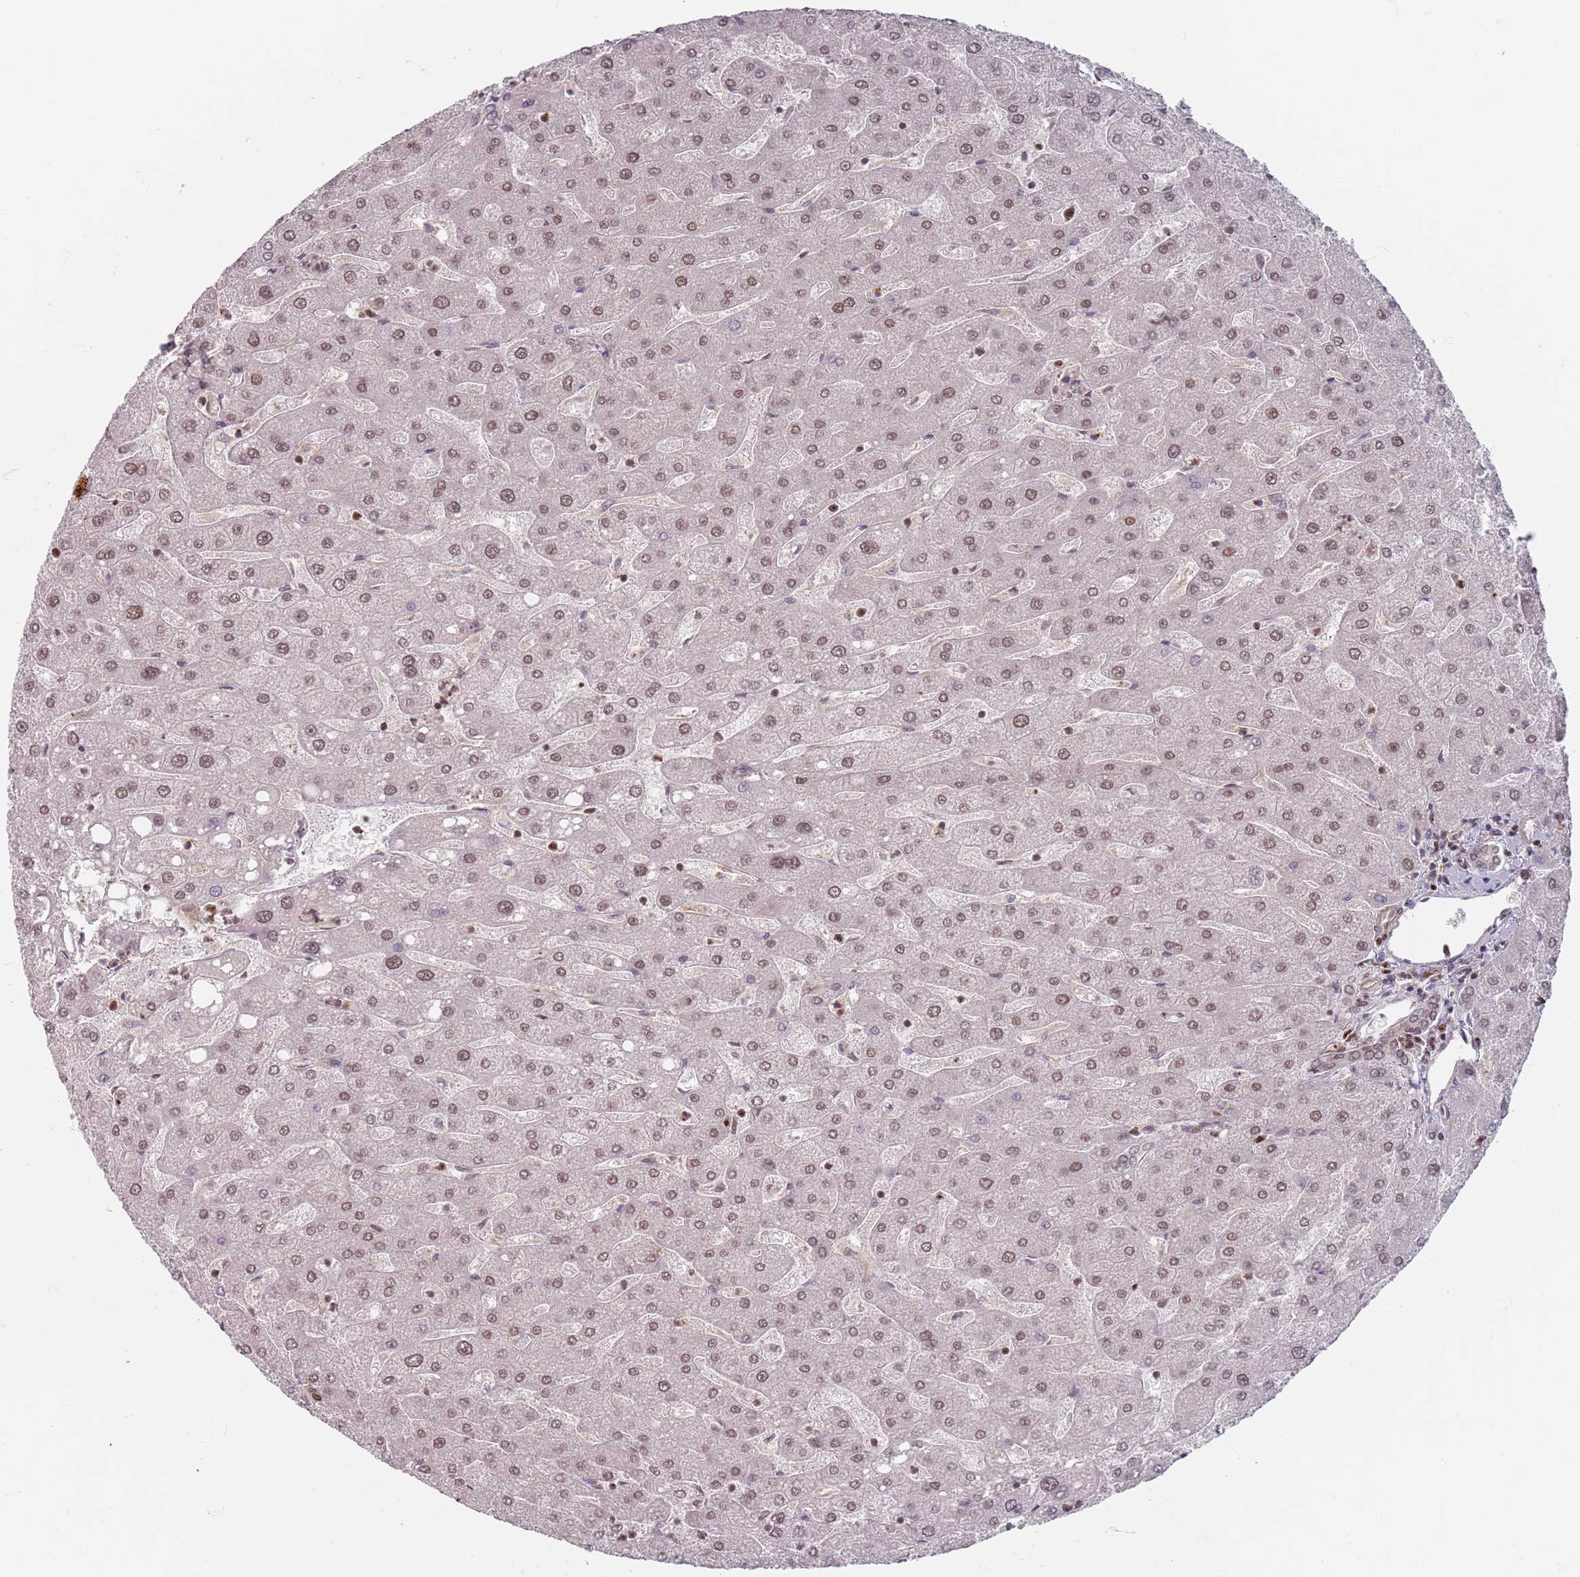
{"staining": {"intensity": "weak", "quantity": ">75%", "location": "nuclear"}, "tissue": "liver", "cell_type": "Cholangiocytes", "image_type": "normal", "snomed": [{"axis": "morphology", "description": "Normal tissue, NOS"}, {"axis": "topography", "description": "Liver"}], "caption": "A brown stain highlights weak nuclear positivity of a protein in cholangiocytes of normal liver. Immunohistochemistry stains the protein in brown and the nuclei are stained blue.", "gene": "NUP50", "patient": {"sex": "male", "age": 67}}